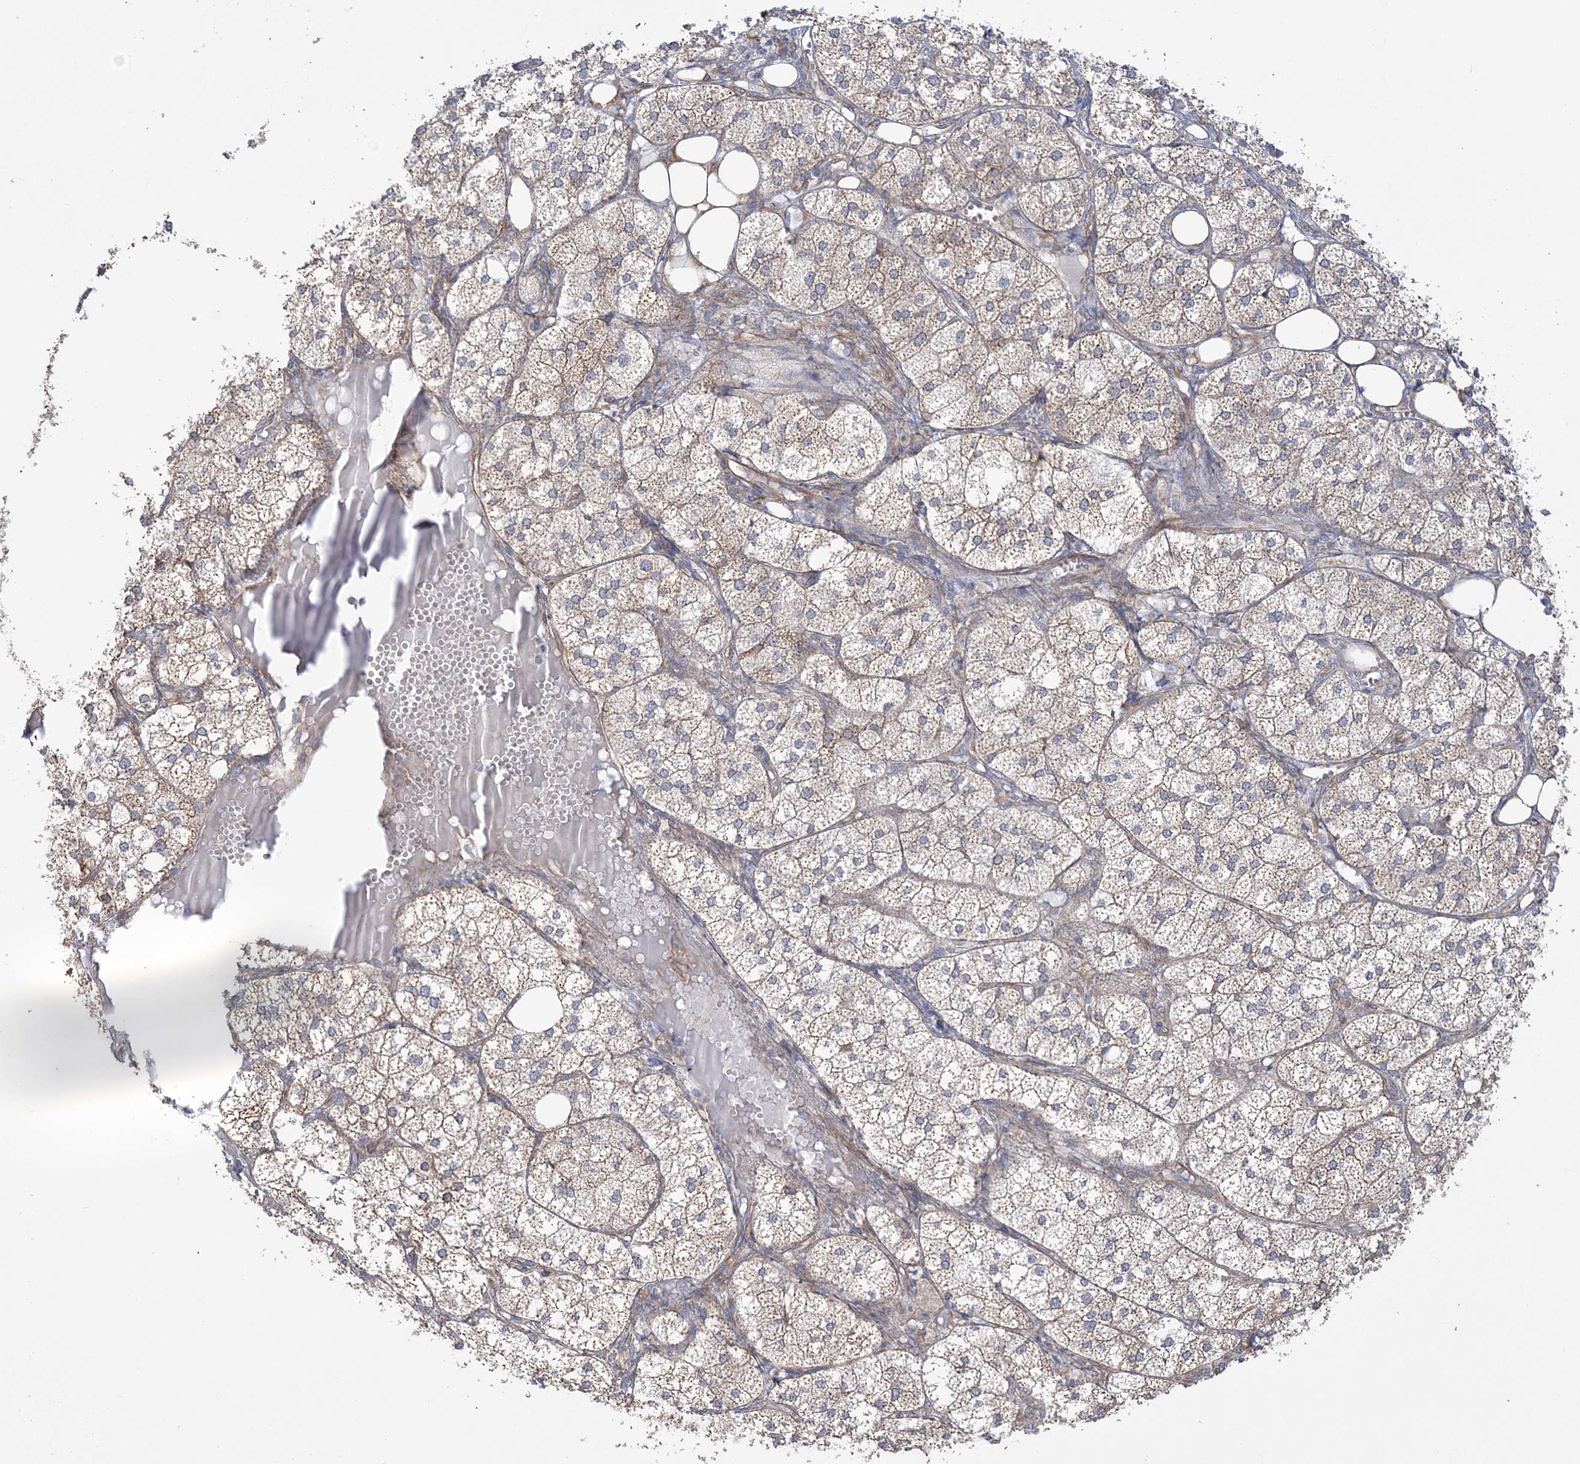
{"staining": {"intensity": "moderate", "quantity": ">75%", "location": "cytoplasmic/membranous"}, "tissue": "adrenal gland", "cell_type": "Glandular cells", "image_type": "normal", "snomed": [{"axis": "morphology", "description": "Normal tissue, NOS"}, {"axis": "topography", "description": "Adrenal gland"}], "caption": "There is medium levels of moderate cytoplasmic/membranous positivity in glandular cells of normal adrenal gland, as demonstrated by immunohistochemical staining (brown color).", "gene": "ZNF821", "patient": {"sex": "female", "age": 61}}